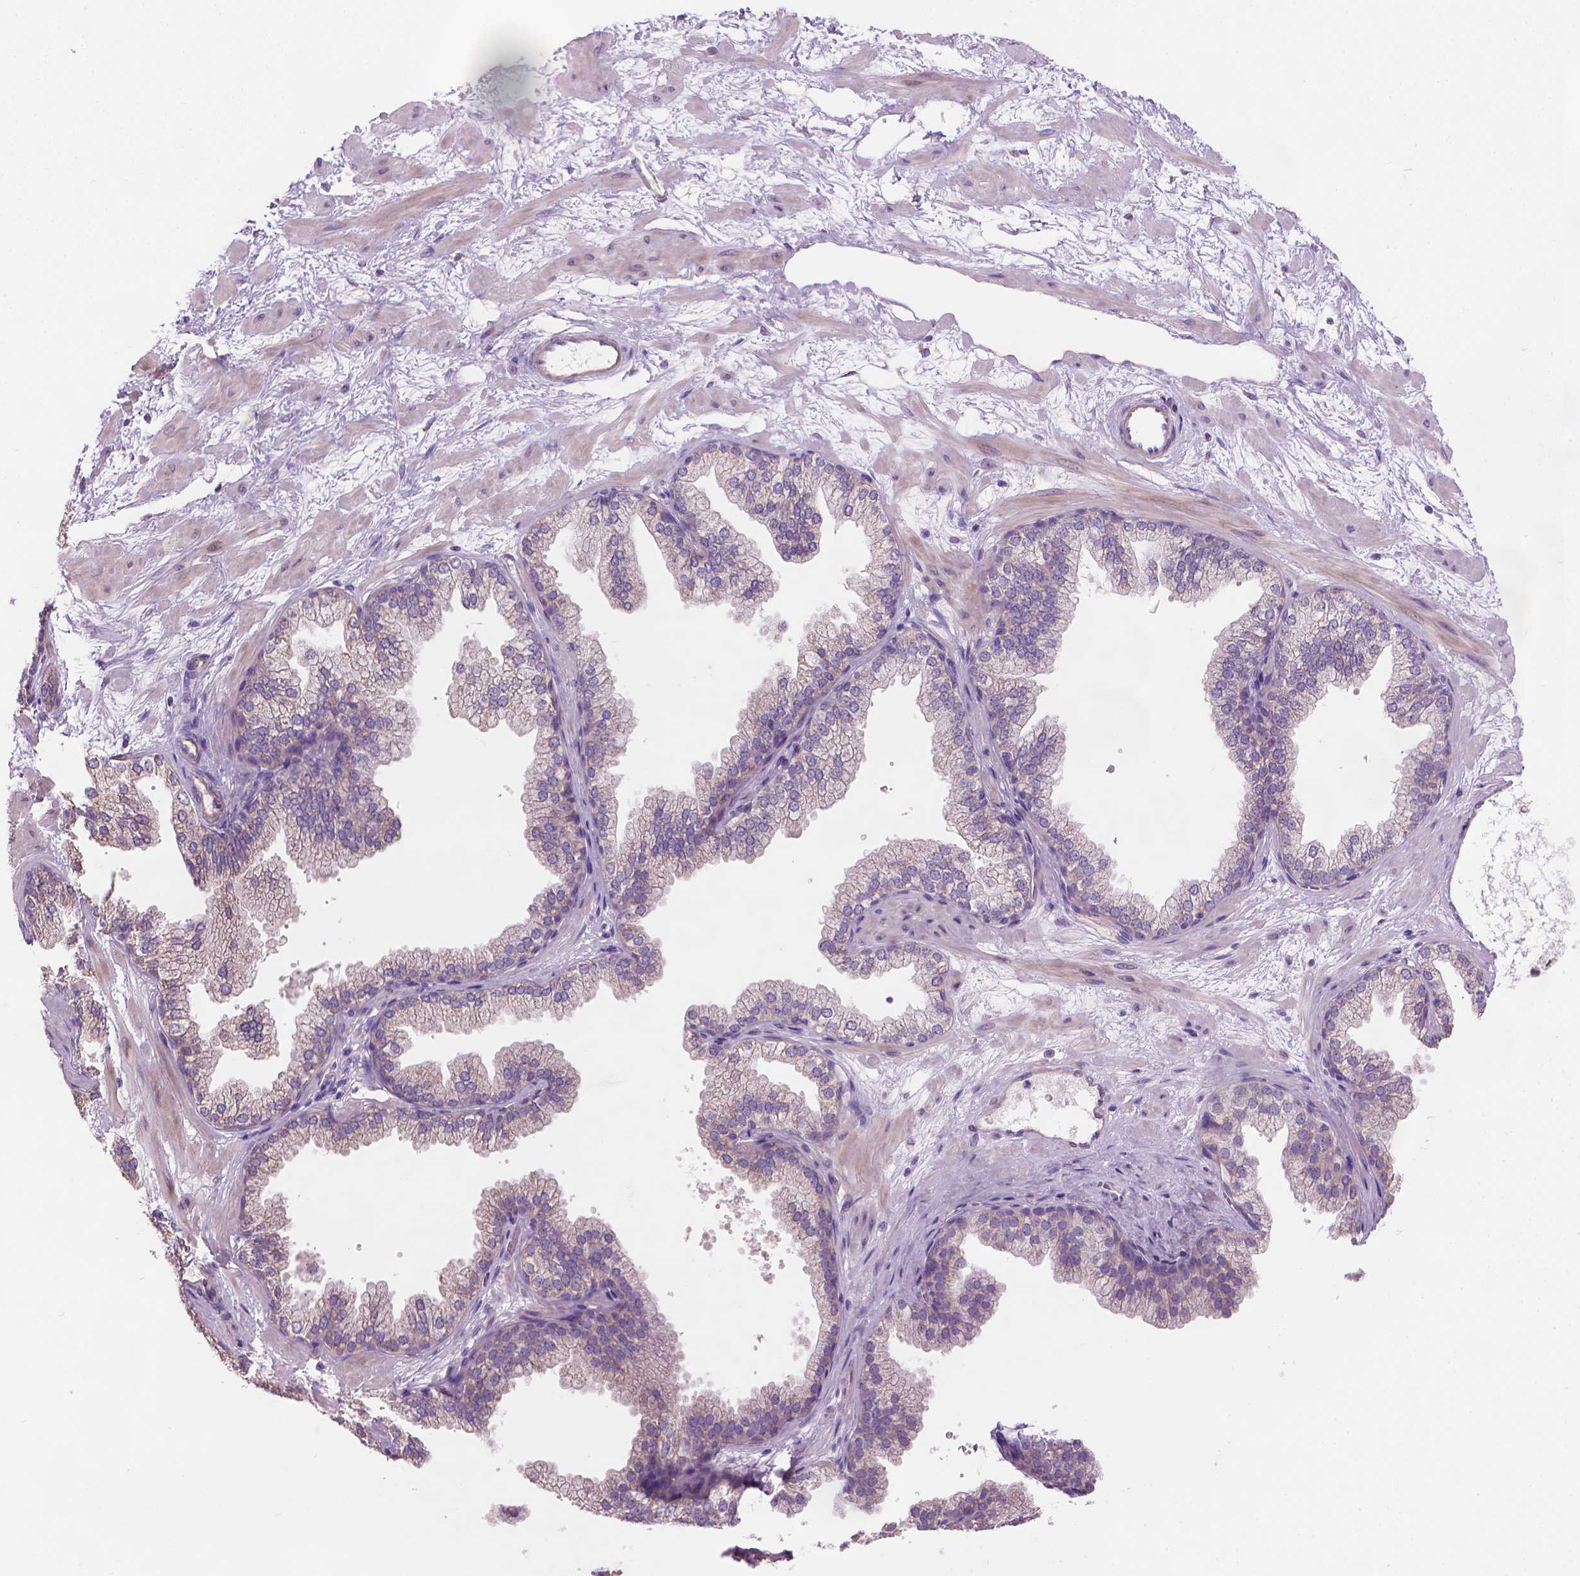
{"staining": {"intensity": "weak", "quantity": "<25%", "location": "cytoplasmic/membranous"}, "tissue": "prostate", "cell_type": "Glandular cells", "image_type": "normal", "snomed": [{"axis": "morphology", "description": "Normal tissue, NOS"}, {"axis": "topography", "description": "Prostate"}], "caption": "DAB (3,3'-diaminobenzidine) immunohistochemical staining of benign human prostate demonstrates no significant expression in glandular cells.", "gene": "TTC29", "patient": {"sex": "male", "age": 37}}